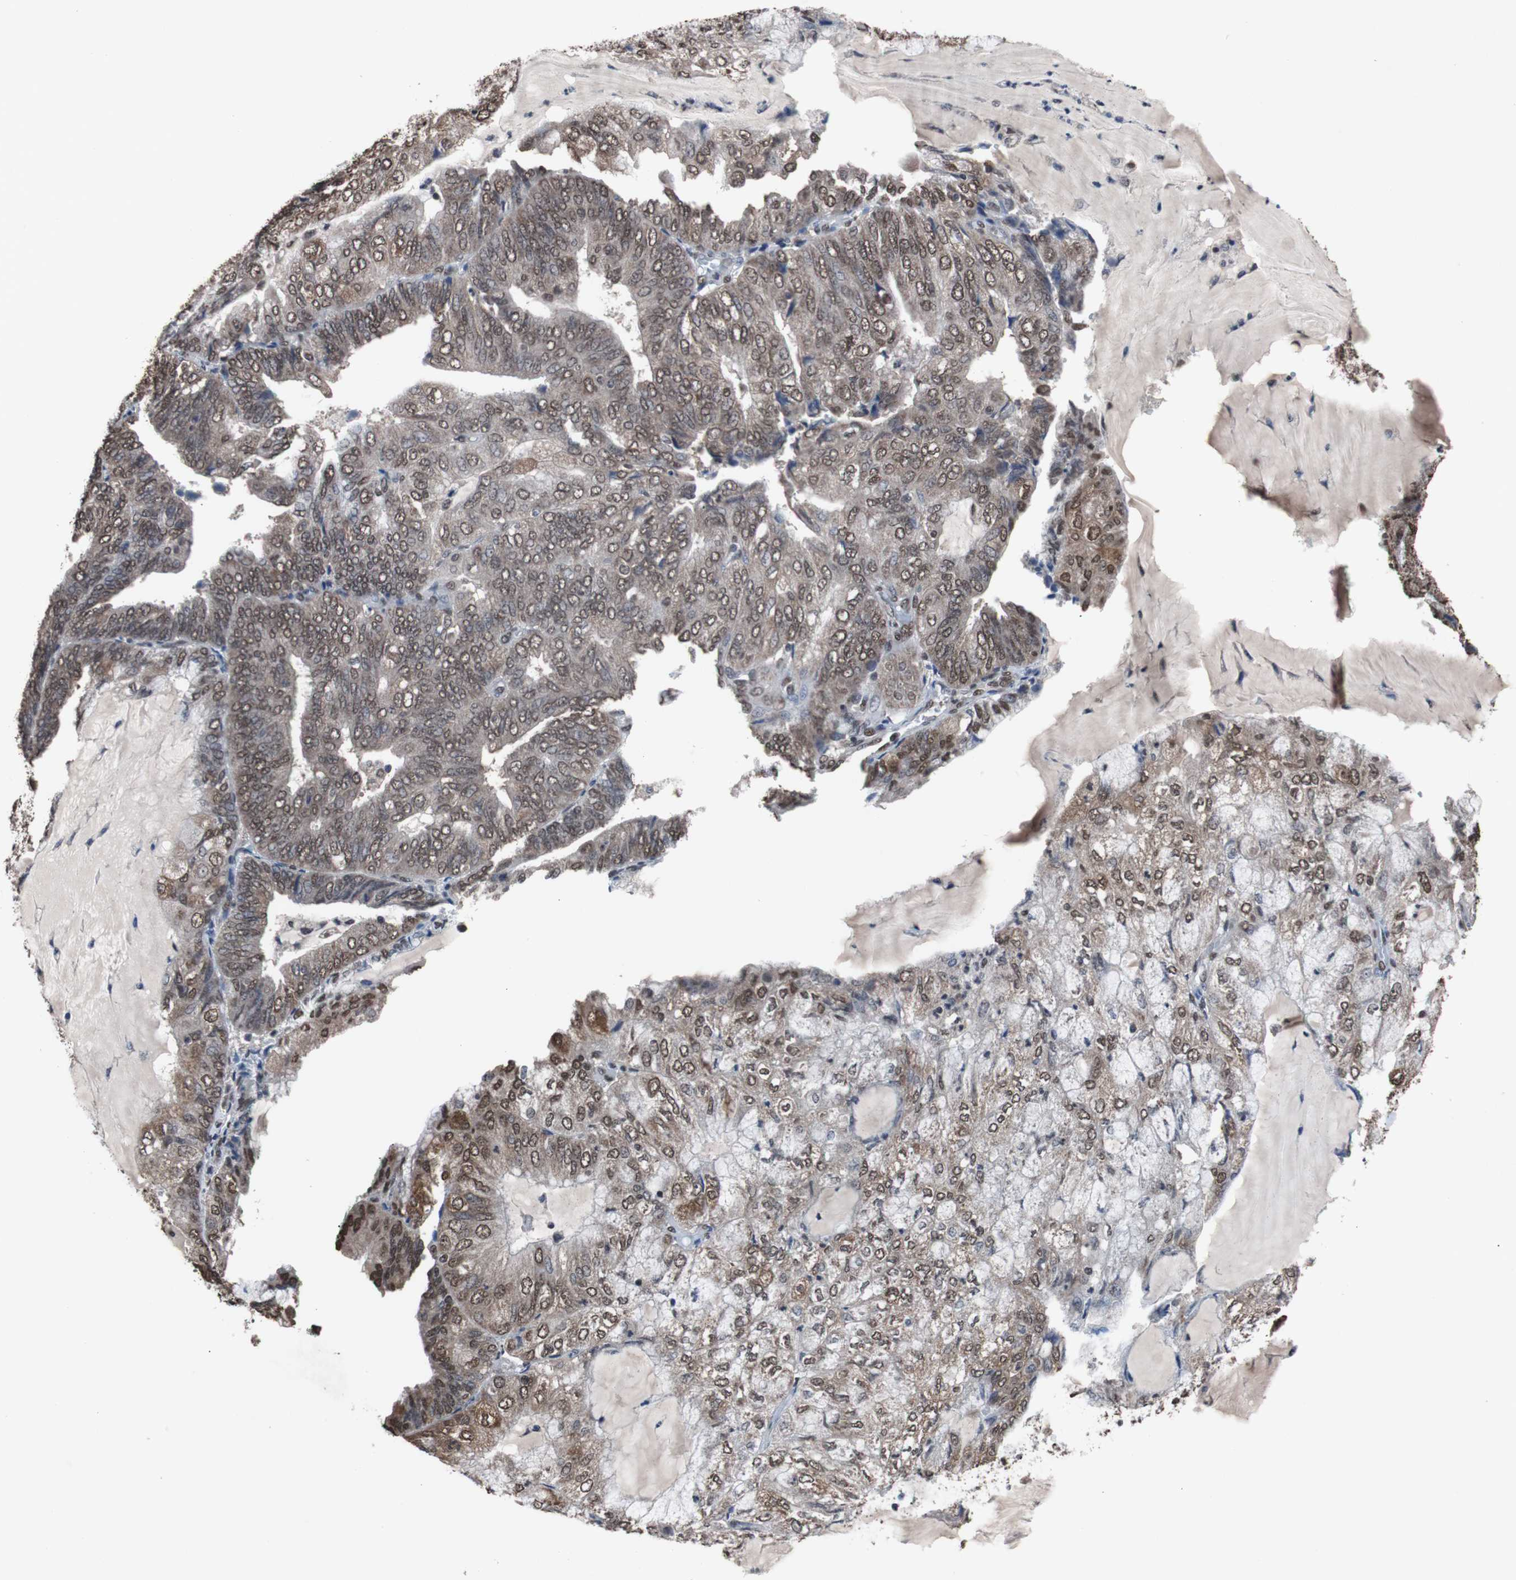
{"staining": {"intensity": "weak", "quantity": ">75%", "location": "cytoplasmic/membranous,nuclear"}, "tissue": "endometrial cancer", "cell_type": "Tumor cells", "image_type": "cancer", "snomed": [{"axis": "morphology", "description": "Adenocarcinoma, NOS"}, {"axis": "topography", "description": "Endometrium"}], "caption": "This is an image of IHC staining of endometrial cancer, which shows weak expression in the cytoplasmic/membranous and nuclear of tumor cells.", "gene": "MED27", "patient": {"sex": "female", "age": 81}}